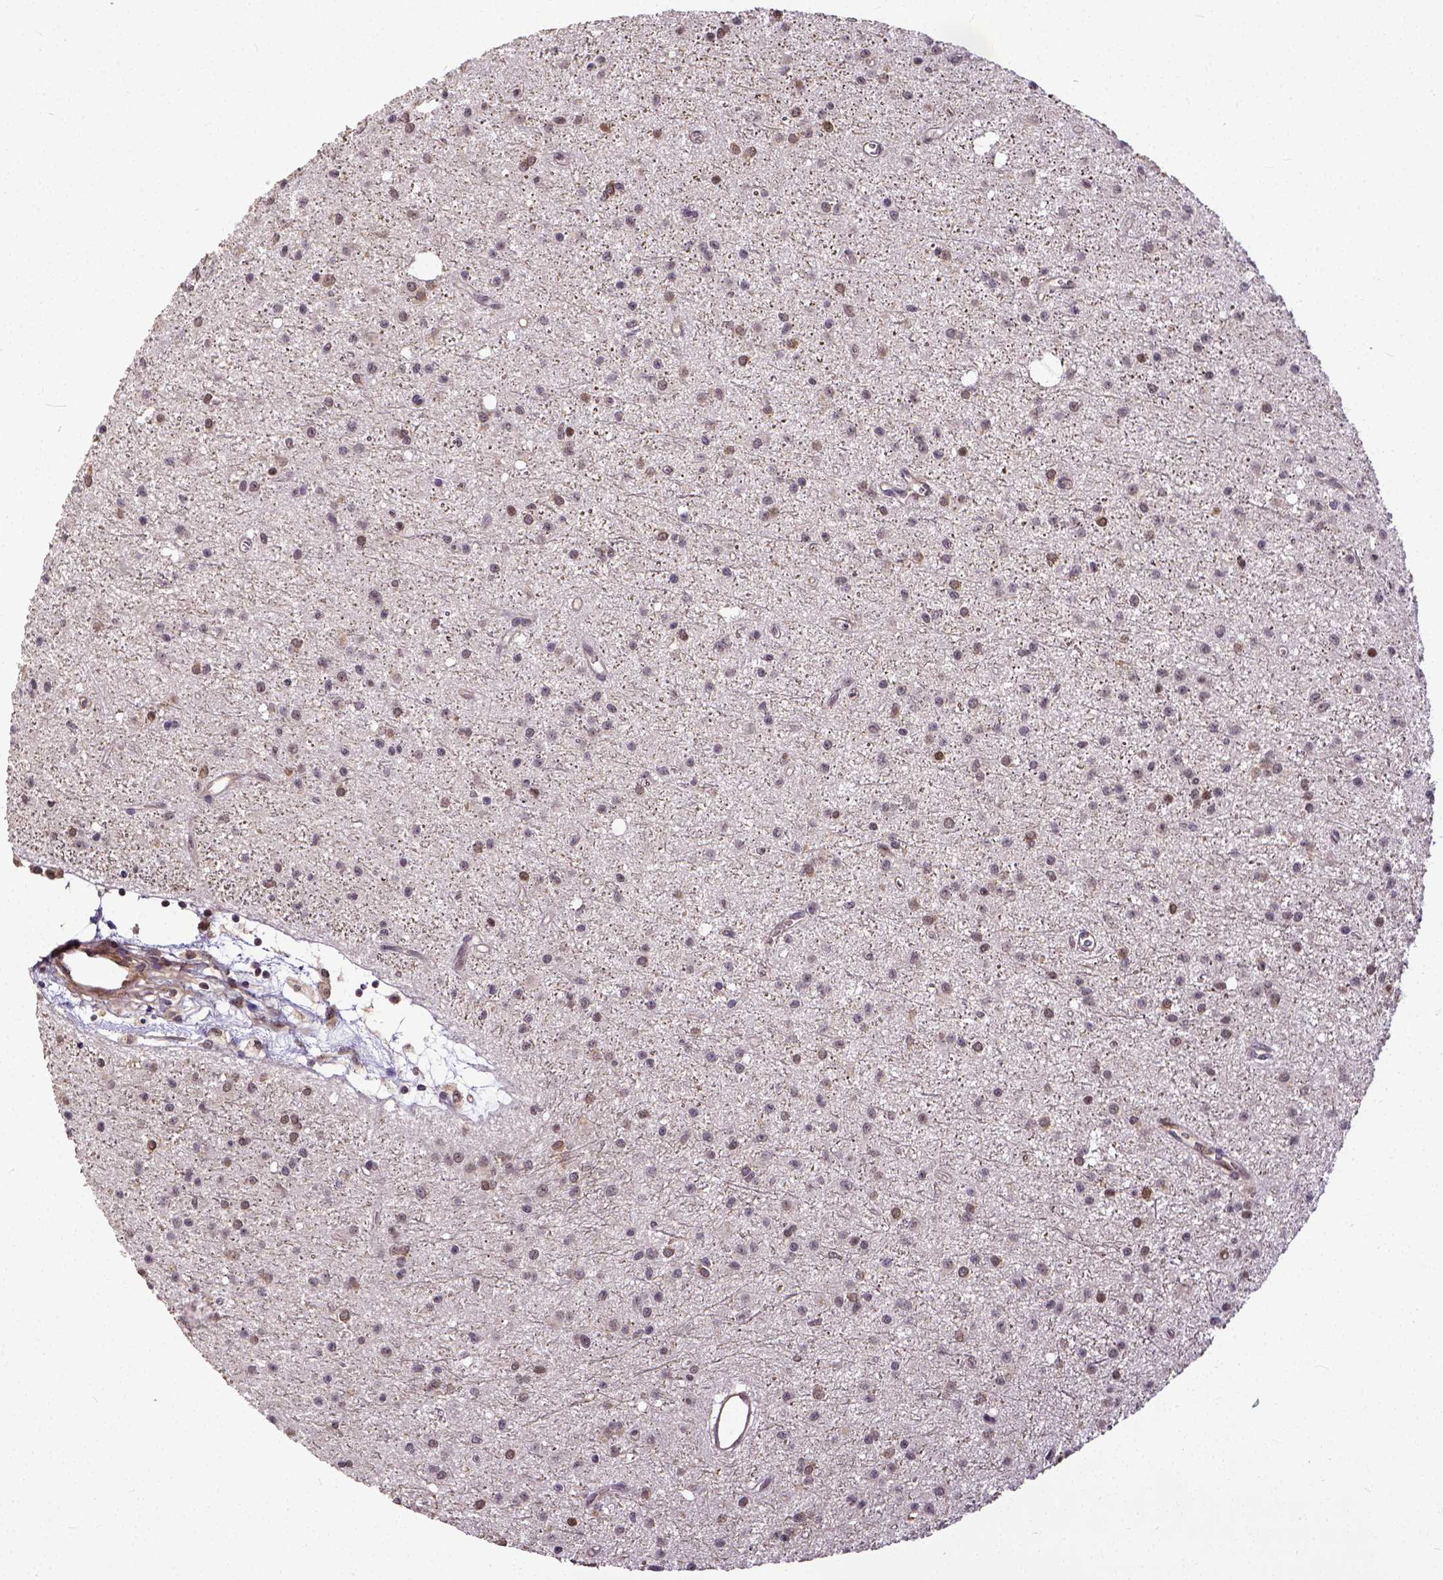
{"staining": {"intensity": "weak", "quantity": "25%-75%", "location": "cytoplasmic/membranous"}, "tissue": "glioma", "cell_type": "Tumor cells", "image_type": "cancer", "snomed": [{"axis": "morphology", "description": "Glioma, malignant, Low grade"}, {"axis": "topography", "description": "Brain"}], "caption": "Protein staining reveals weak cytoplasmic/membranous positivity in approximately 25%-75% of tumor cells in glioma.", "gene": "DICER1", "patient": {"sex": "male", "age": 27}}